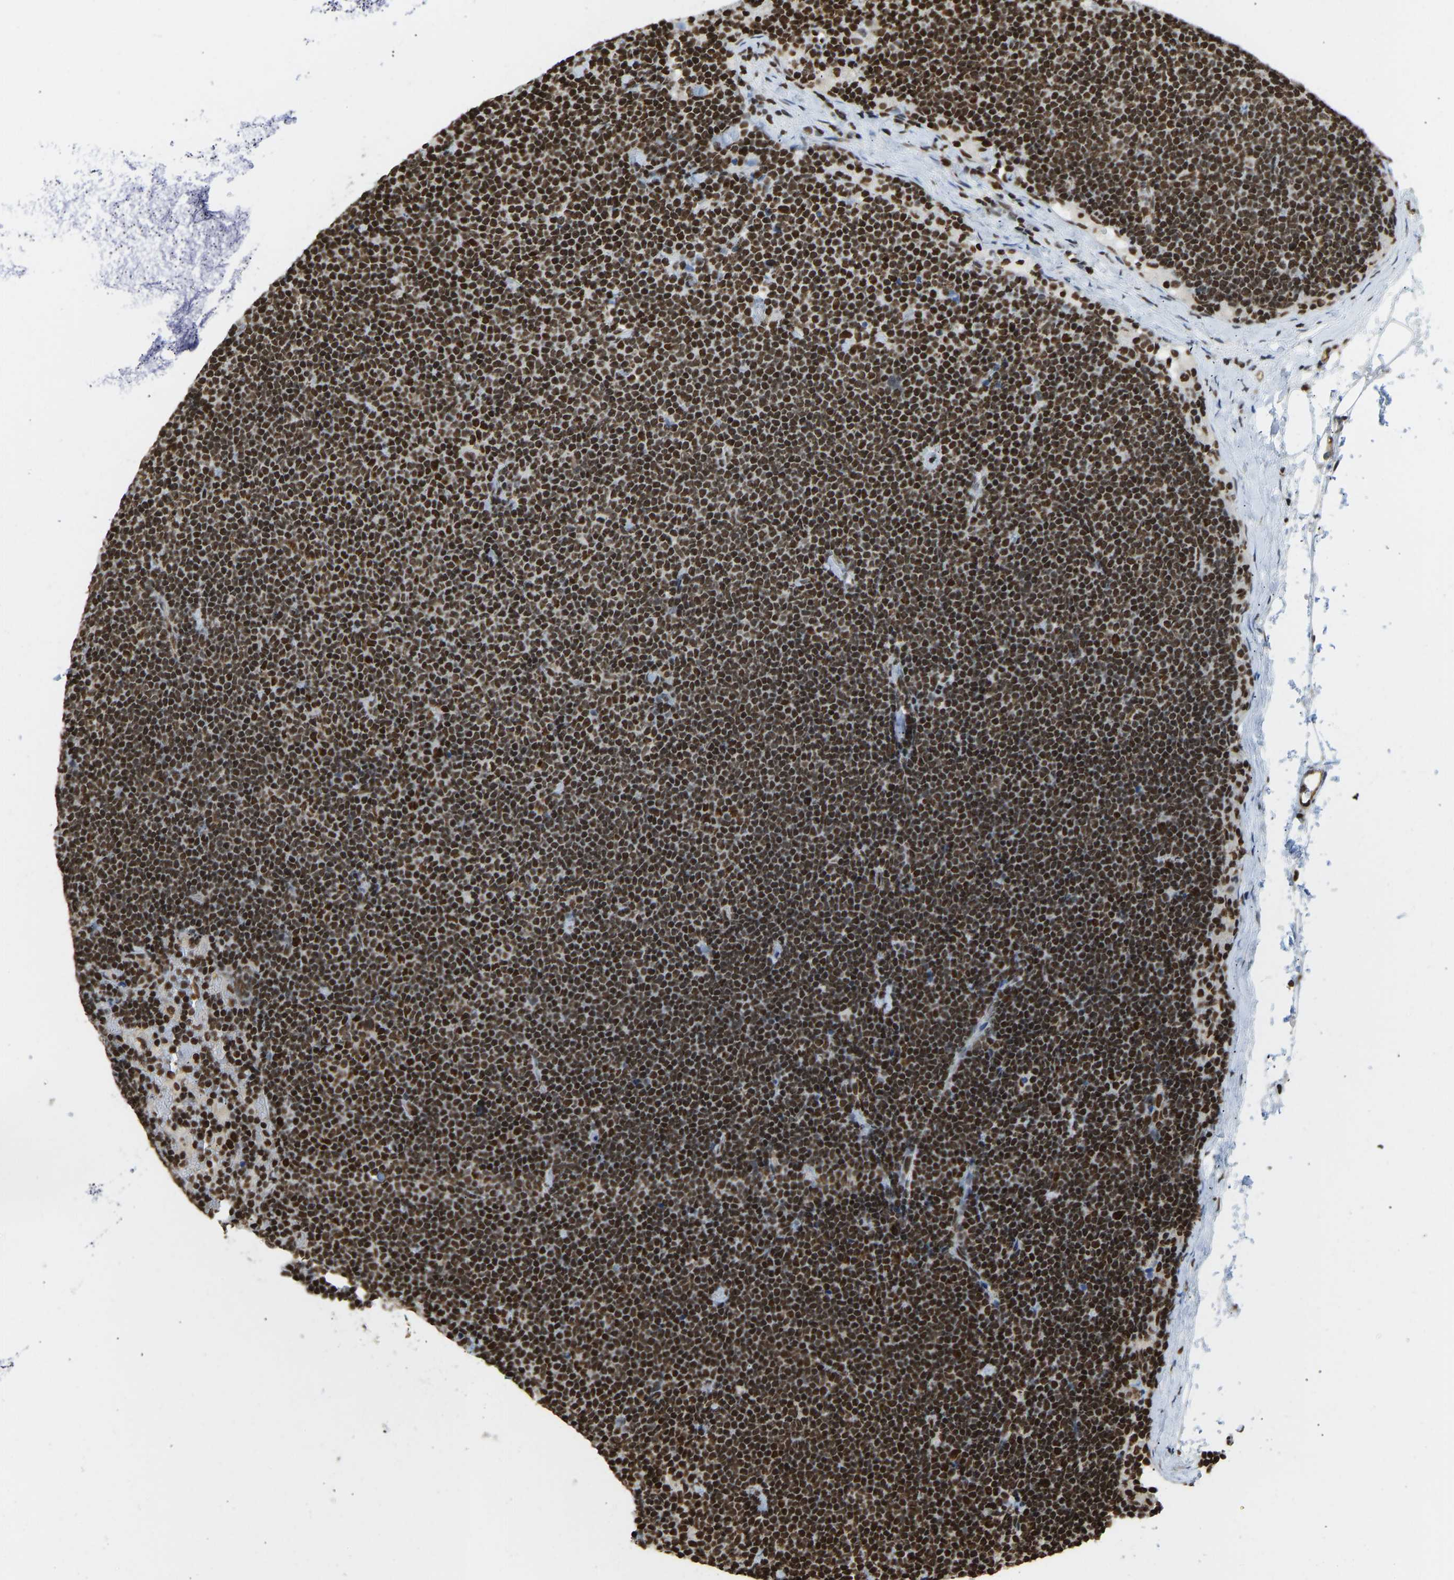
{"staining": {"intensity": "strong", "quantity": ">75%", "location": "nuclear"}, "tissue": "lymphoma", "cell_type": "Tumor cells", "image_type": "cancer", "snomed": [{"axis": "morphology", "description": "Malignant lymphoma, non-Hodgkin's type, Low grade"}, {"axis": "topography", "description": "Lymph node"}], "caption": "A brown stain labels strong nuclear expression of a protein in human malignant lymphoma, non-Hodgkin's type (low-grade) tumor cells. (Brightfield microscopy of DAB IHC at high magnification).", "gene": "ZSCAN20", "patient": {"sex": "female", "age": 53}}